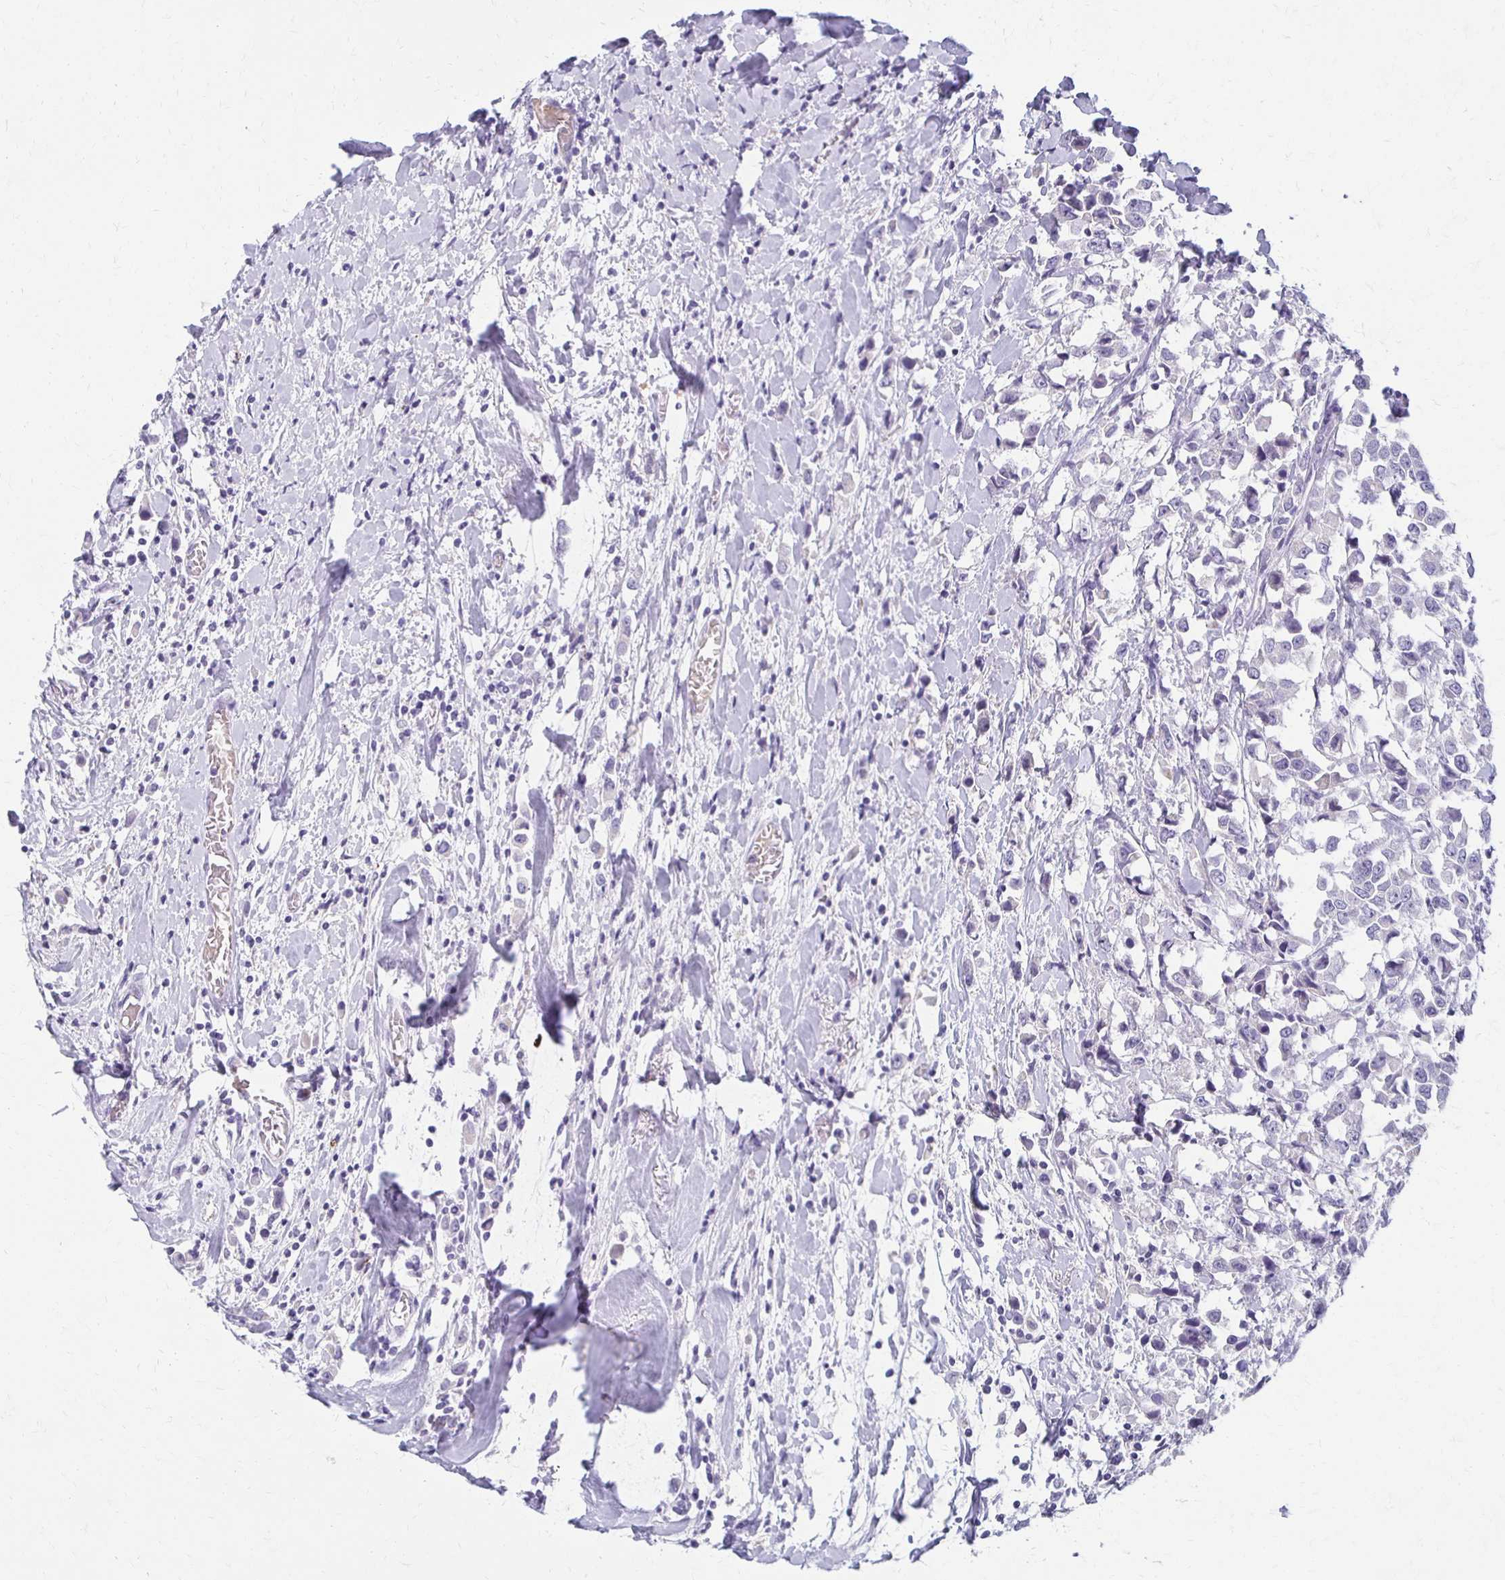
{"staining": {"intensity": "negative", "quantity": "none", "location": "none"}, "tissue": "breast cancer", "cell_type": "Tumor cells", "image_type": "cancer", "snomed": [{"axis": "morphology", "description": "Duct carcinoma"}, {"axis": "topography", "description": "Breast"}], "caption": "Immunohistochemical staining of invasive ductal carcinoma (breast) exhibits no significant expression in tumor cells.", "gene": "BBS12", "patient": {"sex": "female", "age": 61}}